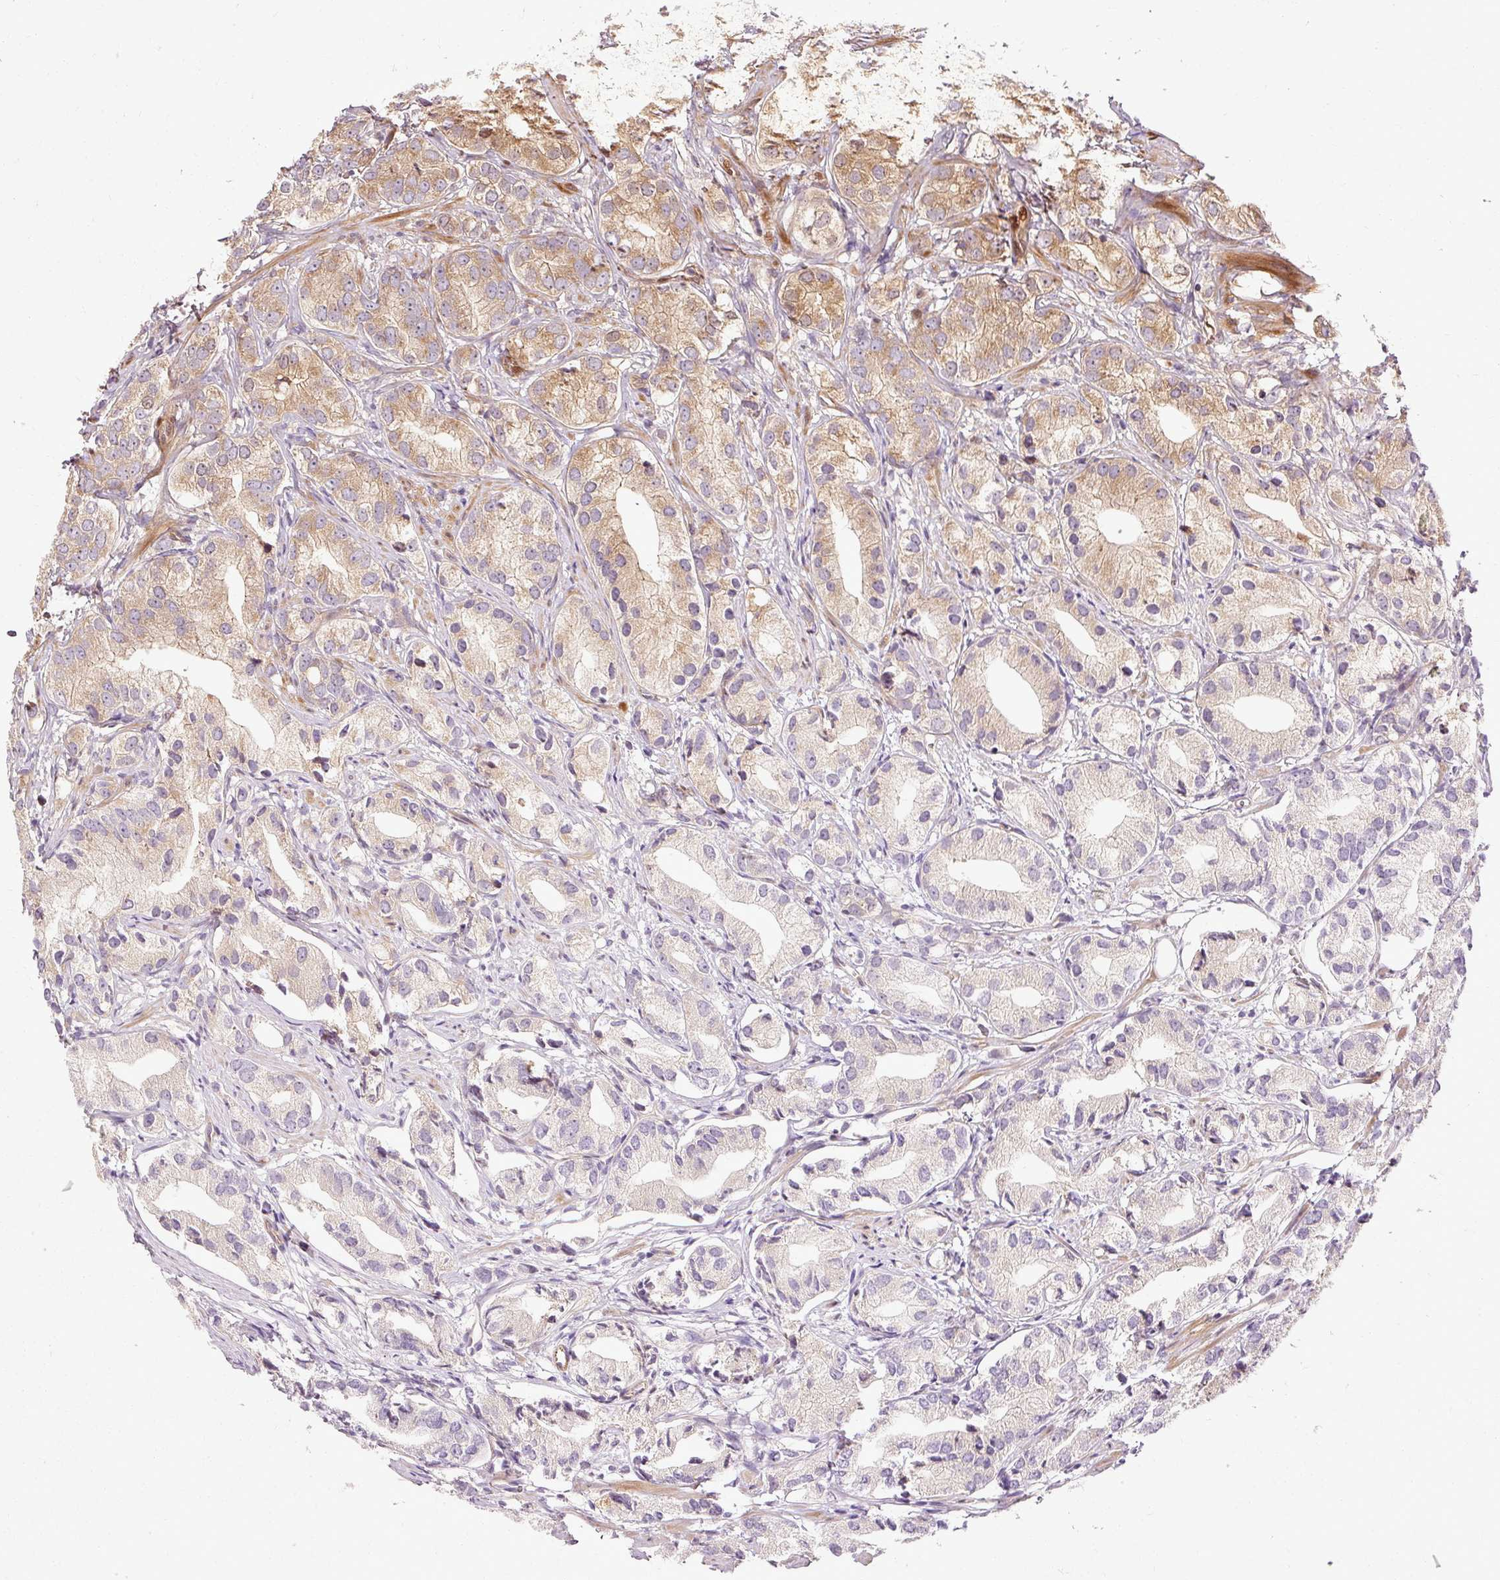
{"staining": {"intensity": "moderate", "quantity": "25%-75%", "location": "cytoplasmic/membranous,nuclear"}, "tissue": "prostate cancer", "cell_type": "Tumor cells", "image_type": "cancer", "snomed": [{"axis": "morphology", "description": "Adenocarcinoma, High grade"}, {"axis": "topography", "description": "Prostate"}], "caption": "High-grade adenocarcinoma (prostate) stained with immunohistochemistry exhibits moderate cytoplasmic/membranous and nuclear positivity in approximately 25%-75% of tumor cells.", "gene": "NAPA", "patient": {"sex": "male", "age": 82}}